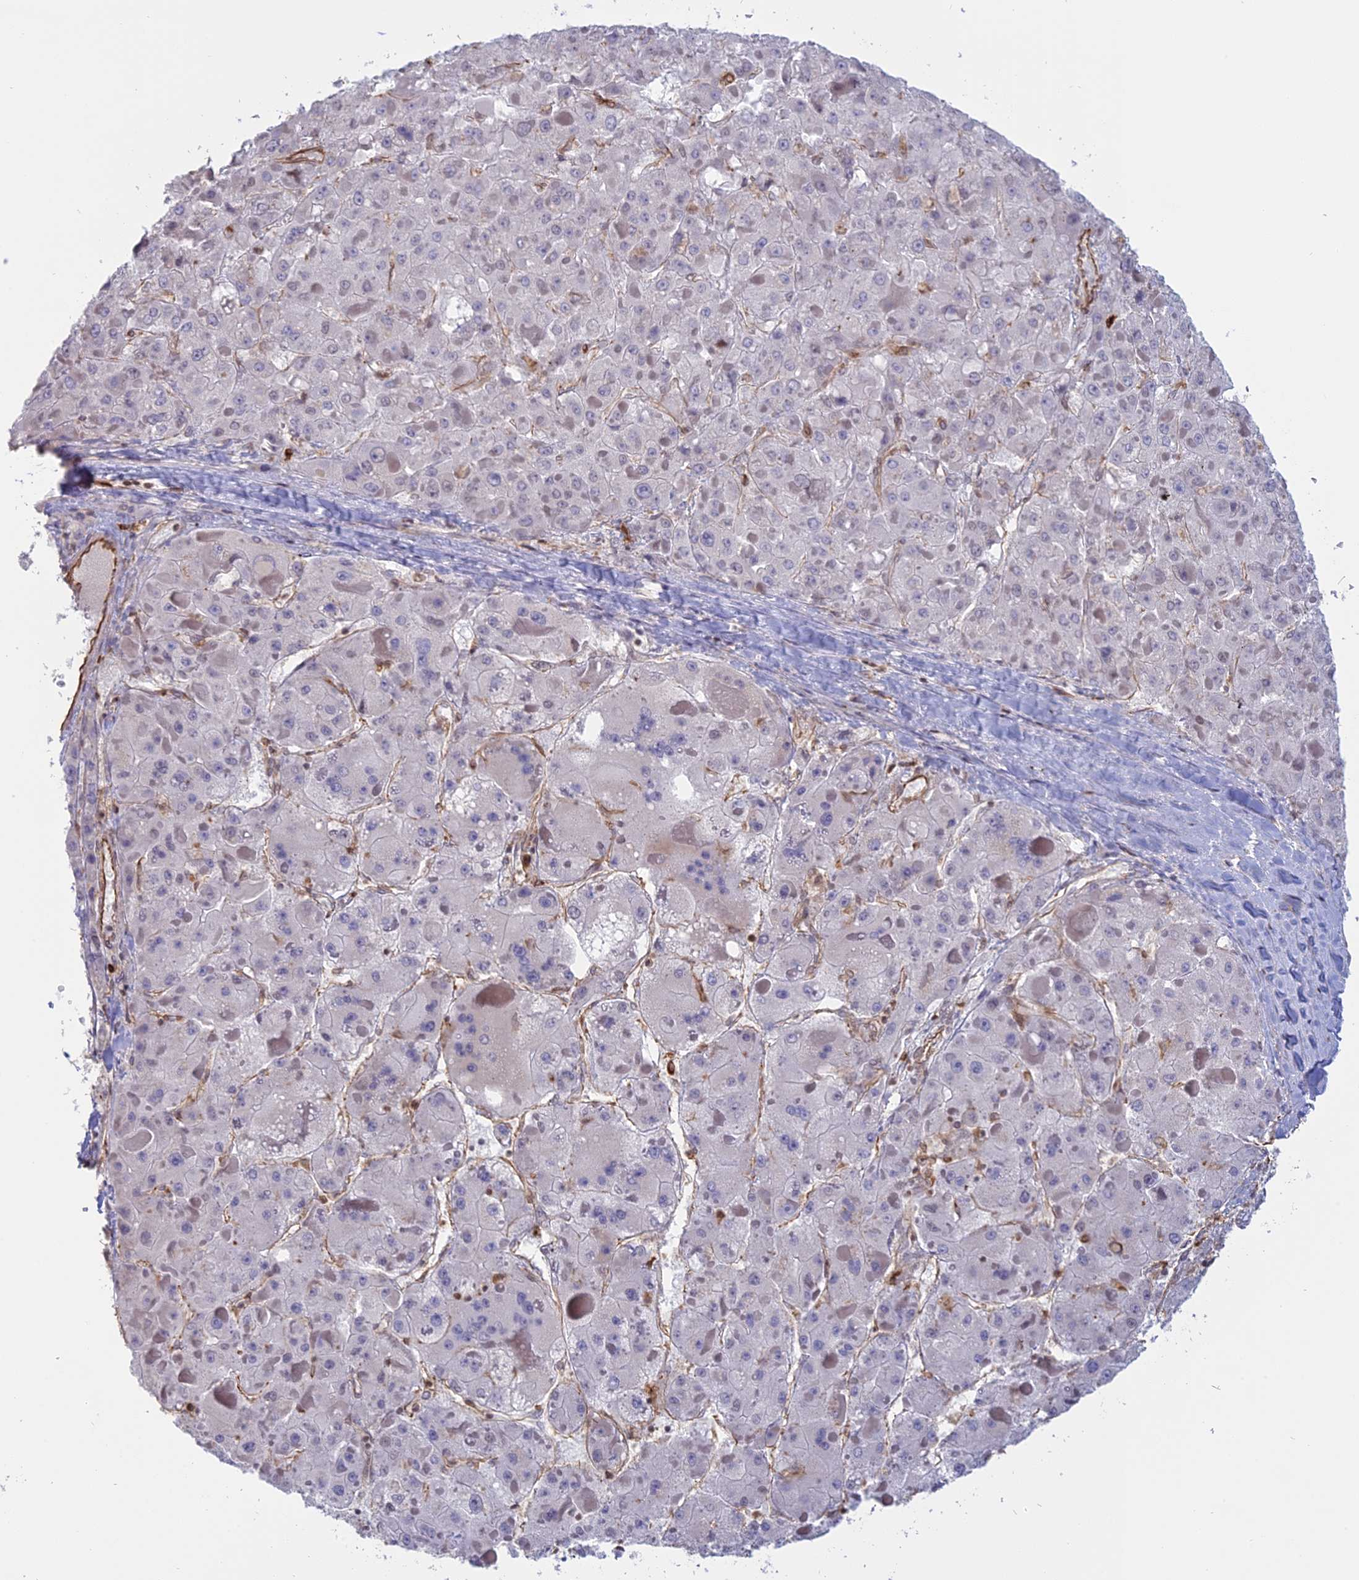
{"staining": {"intensity": "negative", "quantity": "none", "location": "none"}, "tissue": "liver cancer", "cell_type": "Tumor cells", "image_type": "cancer", "snomed": [{"axis": "morphology", "description": "Carcinoma, Hepatocellular, NOS"}, {"axis": "topography", "description": "Liver"}], "caption": "The immunohistochemistry image has no significant positivity in tumor cells of hepatocellular carcinoma (liver) tissue.", "gene": "APOBR", "patient": {"sex": "female", "age": 73}}